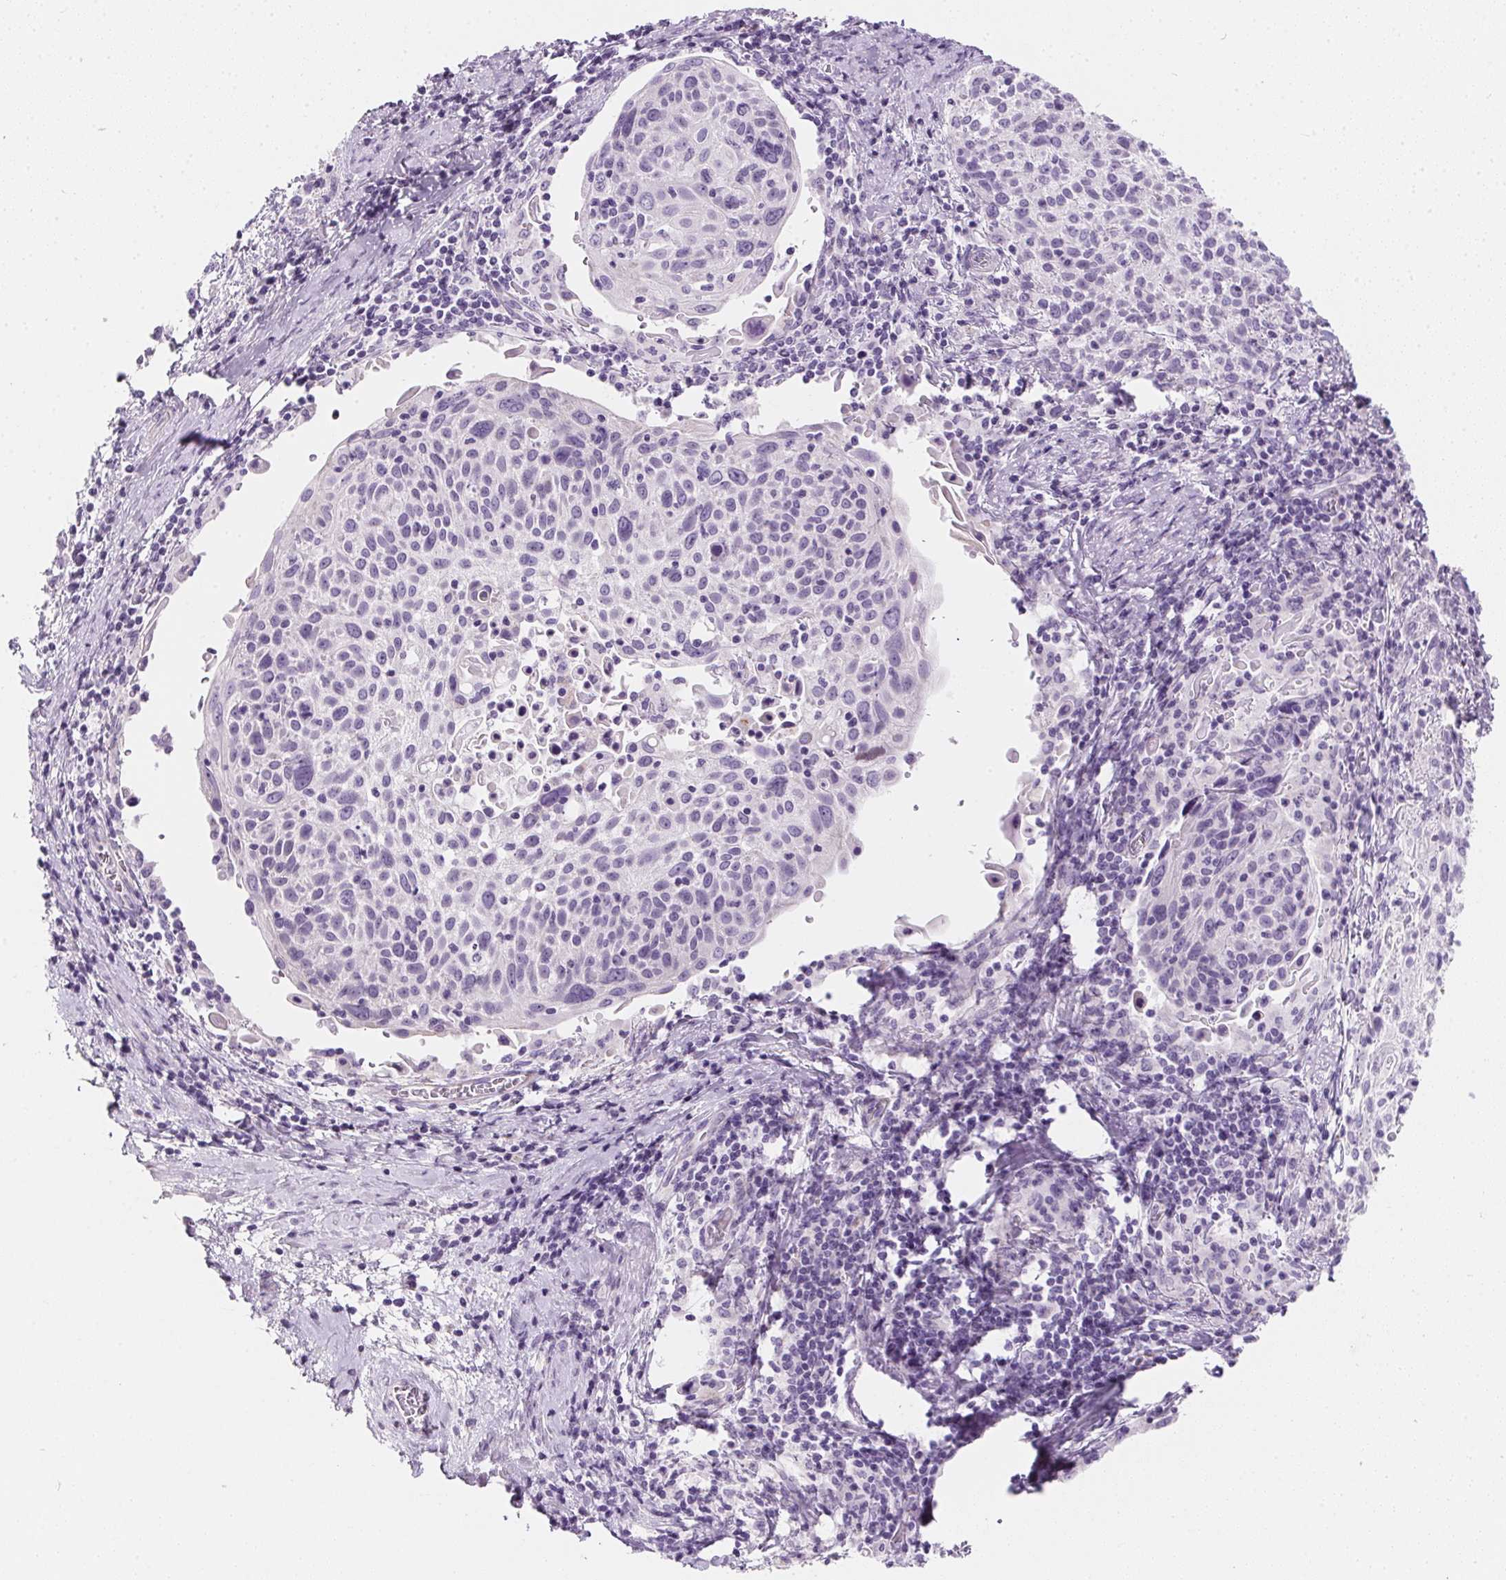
{"staining": {"intensity": "negative", "quantity": "none", "location": "none"}, "tissue": "cervical cancer", "cell_type": "Tumor cells", "image_type": "cancer", "snomed": [{"axis": "morphology", "description": "Squamous cell carcinoma, NOS"}, {"axis": "topography", "description": "Cervix"}], "caption": "The histopathology image demonstrates no significant positivity in tumor cells of cervical cancer. The staining was performed using DAB to visualize the protein expression in brown, while the nuclei were stained in blue with hematoxylin (Magnification: 20x).", "gene": "AQP5", "patient": {"sex": "female", "age": 61}}